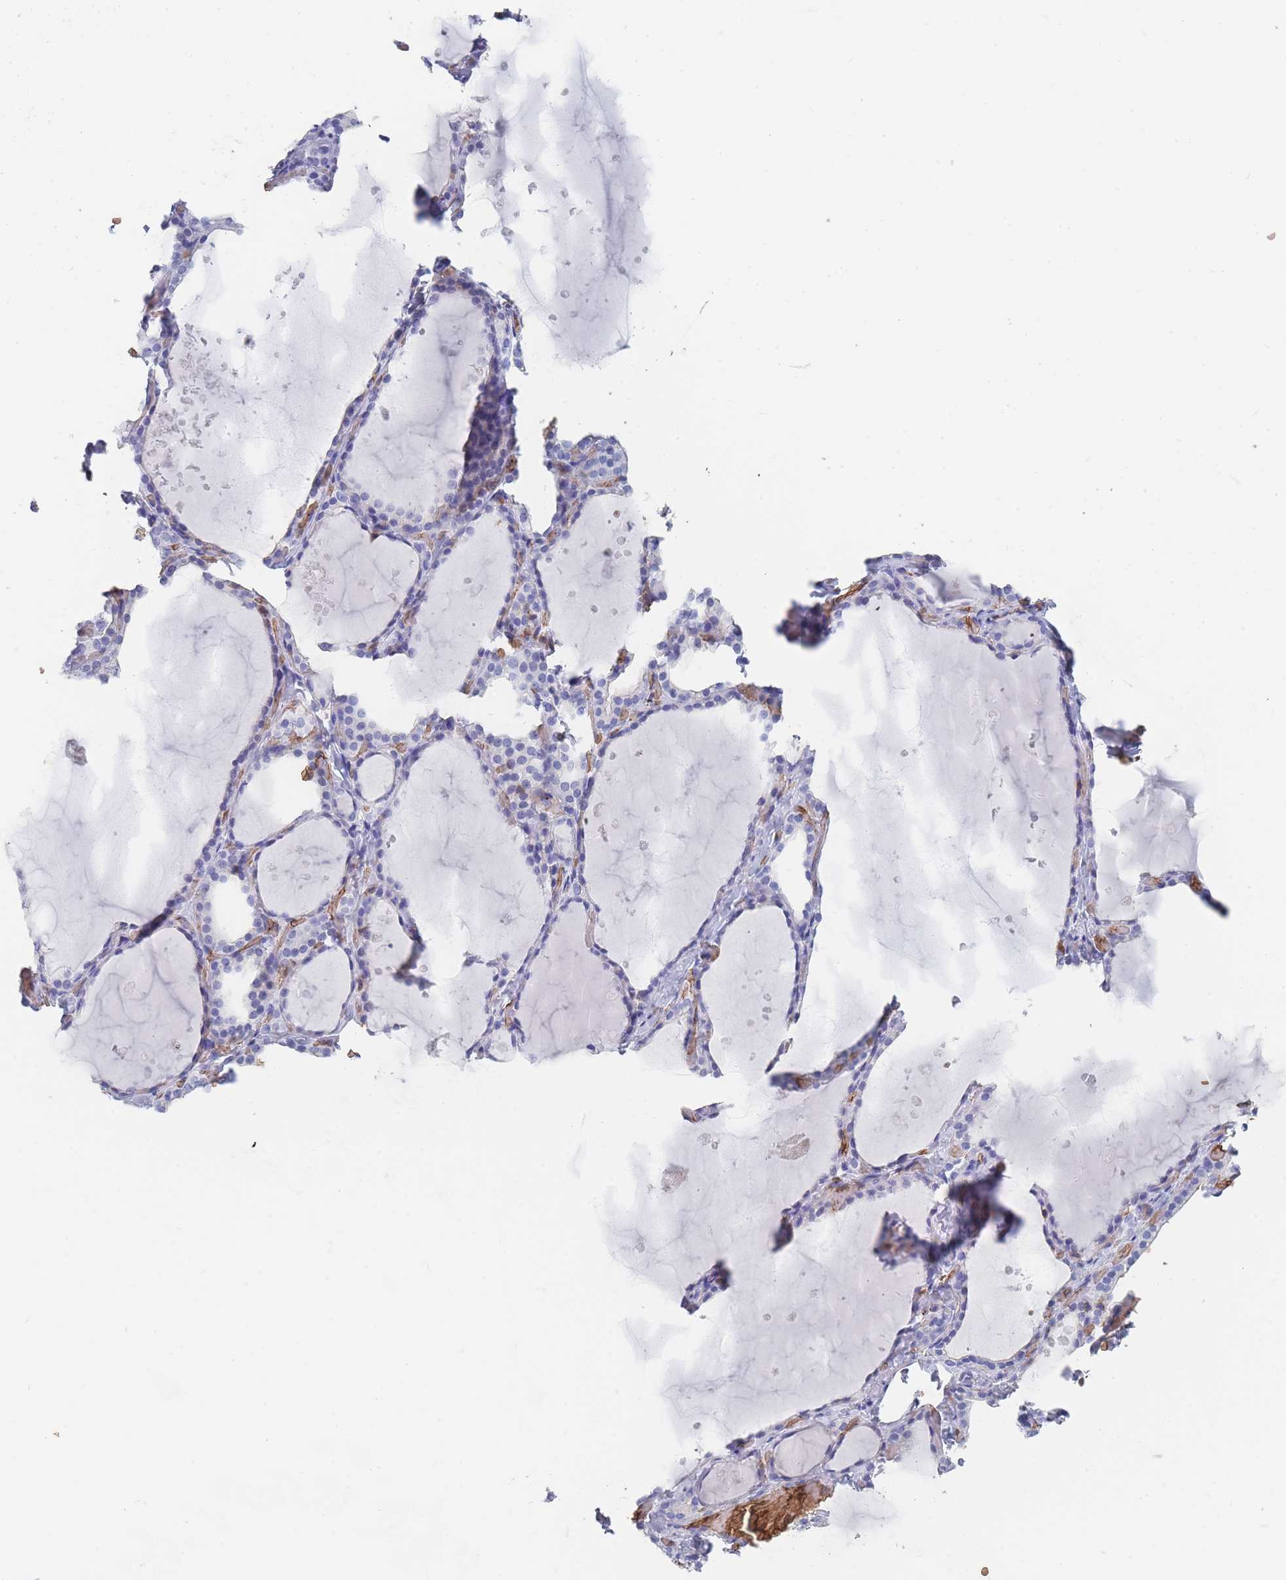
{"staining": {"intensity": "negative", "quantity": "none", "location": "none"}, "tissue": "thyroid gland", "cell_type": "Glandular cells", "image_type": "normal", "snomed": [{"axis": "morphology", "description": "Normal tissue, NOS"}, {"axis": "topography", "description": "Thyroid gland"}], "caption": "A high-resolution image shows immunohistochemistry staining of unremarkable thyroid gland, which demonstrates no significant positivity in glandular cells. (DAB immunohistochemistry (IHC), high magnification).", "gene": "SLC2A1", "patient": {"sex": "female", "age": 44}}